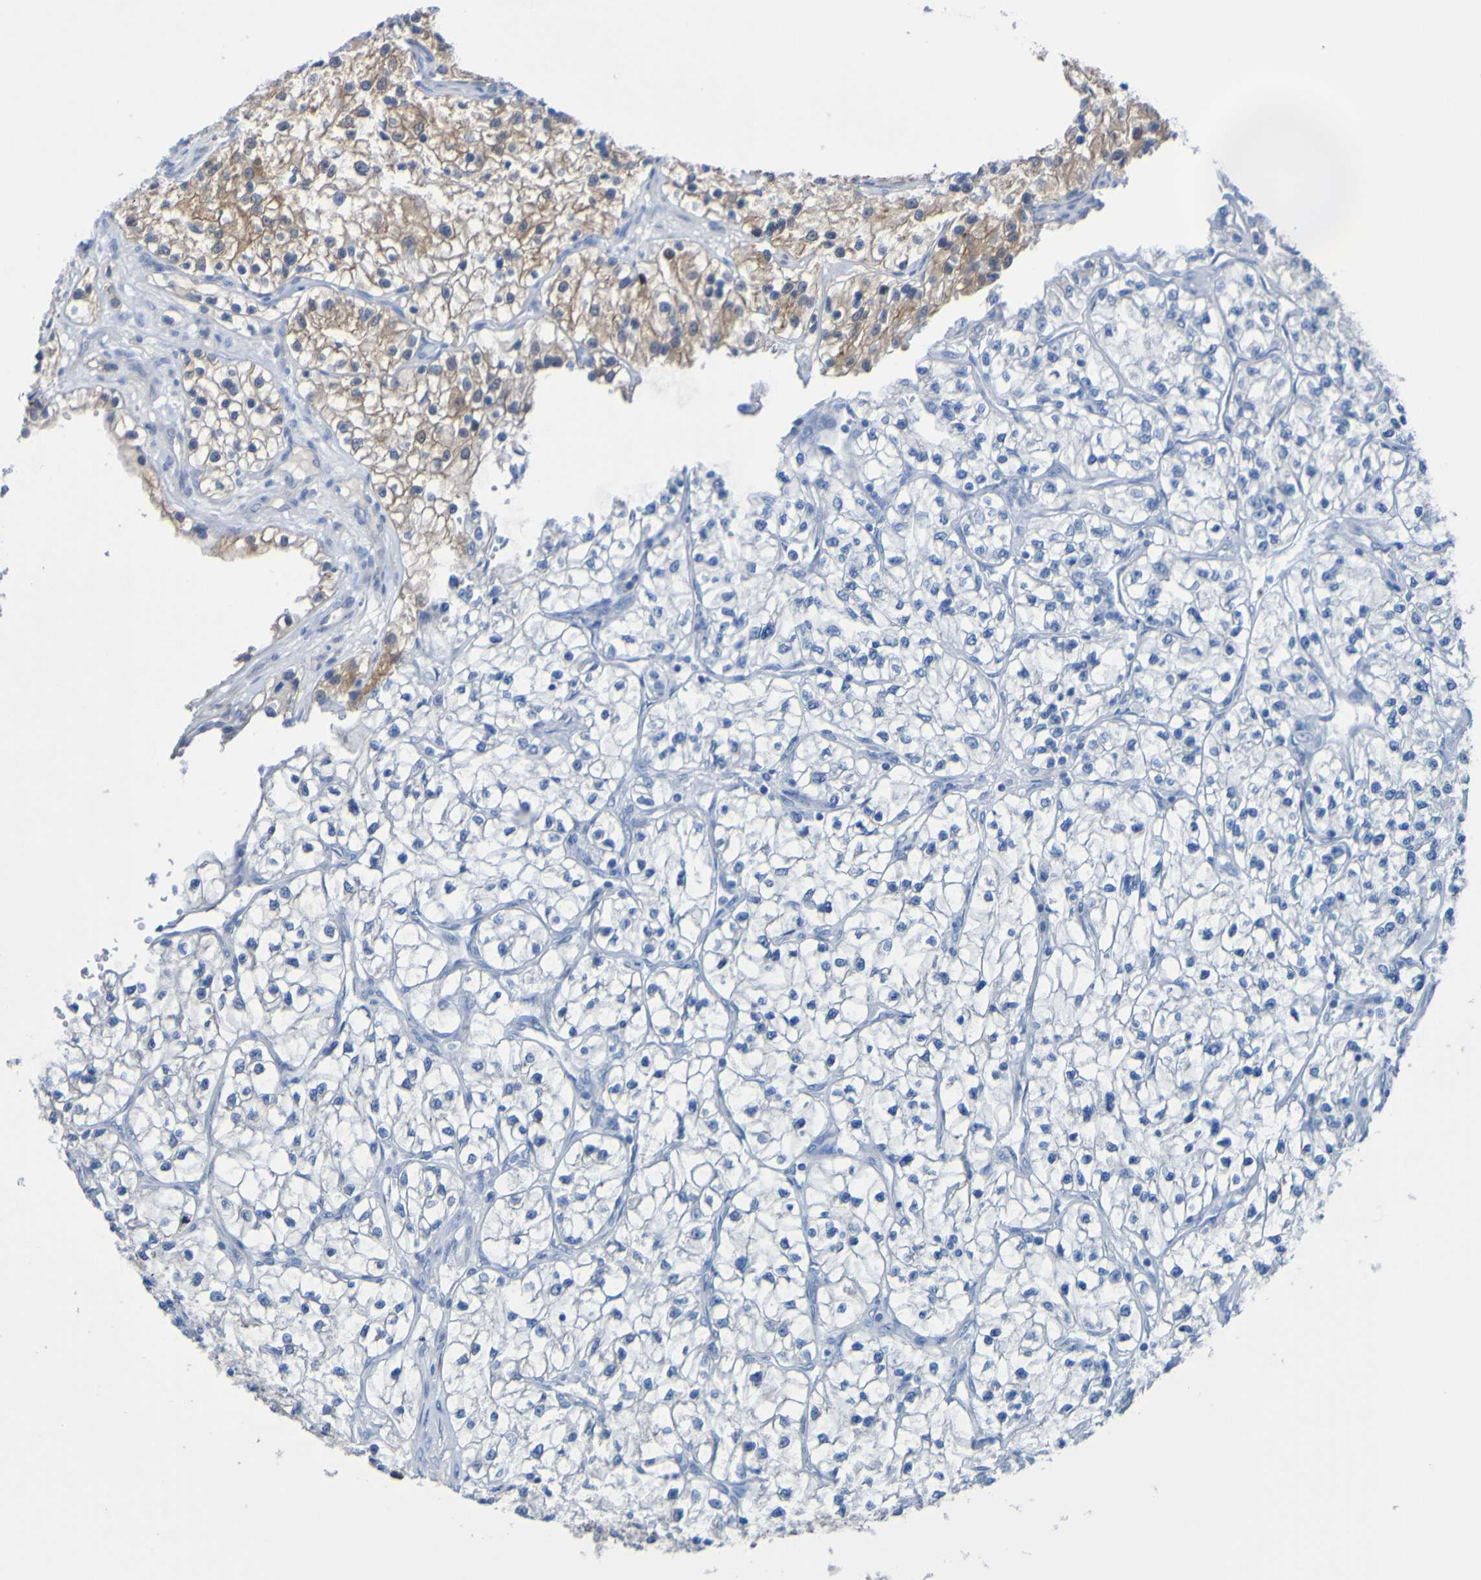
{"staining": {"intensity": "moderate", "quantity": "<25%", "location": "cytoplasmic/membranous"}, "tissue": "renal cancer", "cell_type": "Tumor cells", "image_type": "cancer", "snomed": [{"axis": "morphology", "description": "Adenocarcinoma, NOS"}, {"axis": "topography", "description": "Kidney"}], "caption": "Adenocarcinoma (renal) stained for a protein (brown) demonstrates moderate cytoplasmic/membranous positive expression in about <25% of tumor cells.", "gene": "ACMSD", "patient": {"sex": "female", "age": 57}}